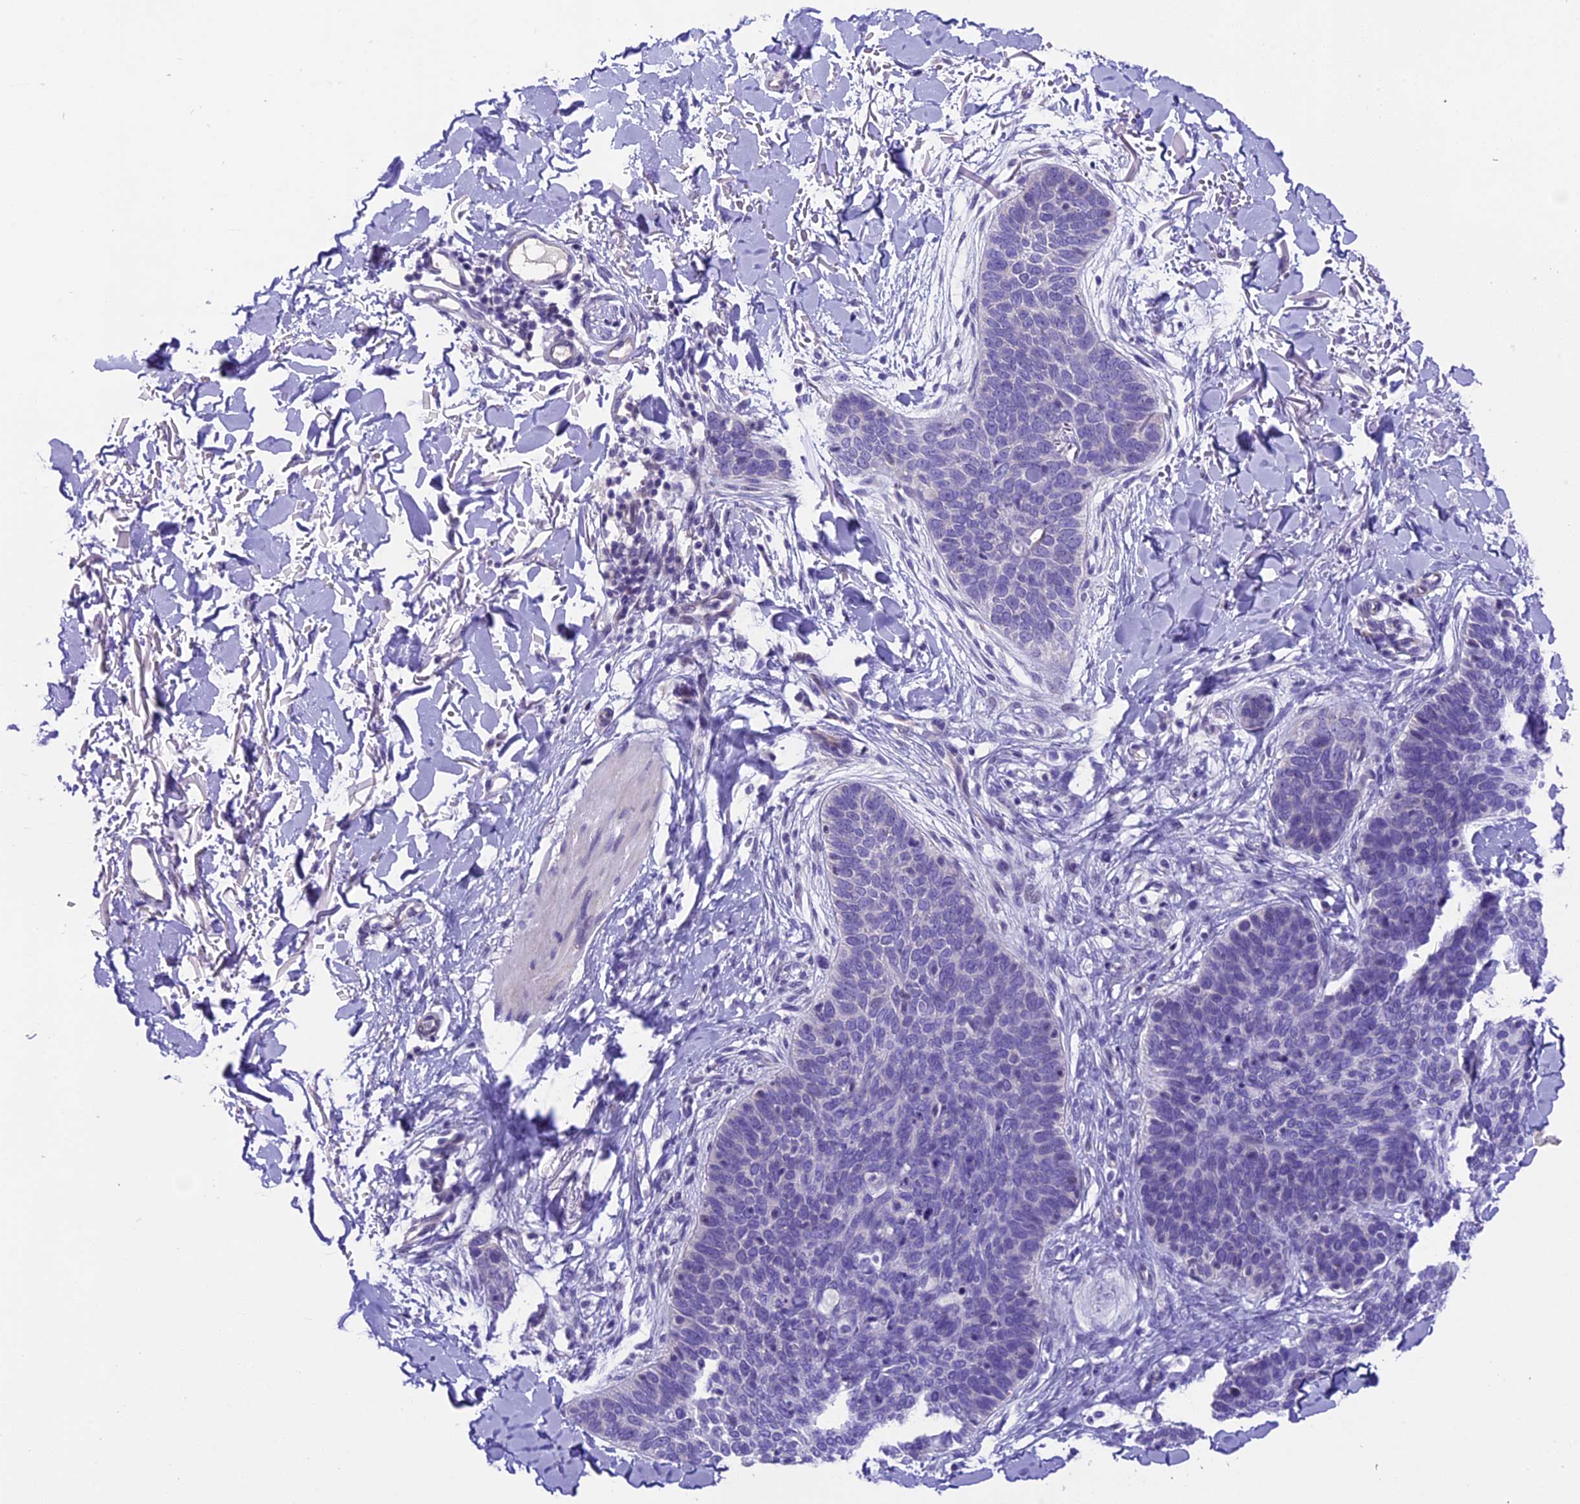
{"staining": {"intensity": "negative", "quantity": "none", "location": "none"}, "tissue": "skin cancer", "cell_type": "Tumor cells", "image_type": "cancer", "snomed": [{"axis": "morphology", "description": "Basal cell carcinoma"}, {"axis": "topography", "description": "Skin"}], "caption": "An image of human basal cell carcinoma (skin) is negative for staining in tumor cells.", "gene": "PRR15", "patient": {"sex": "male", "age": 85}}